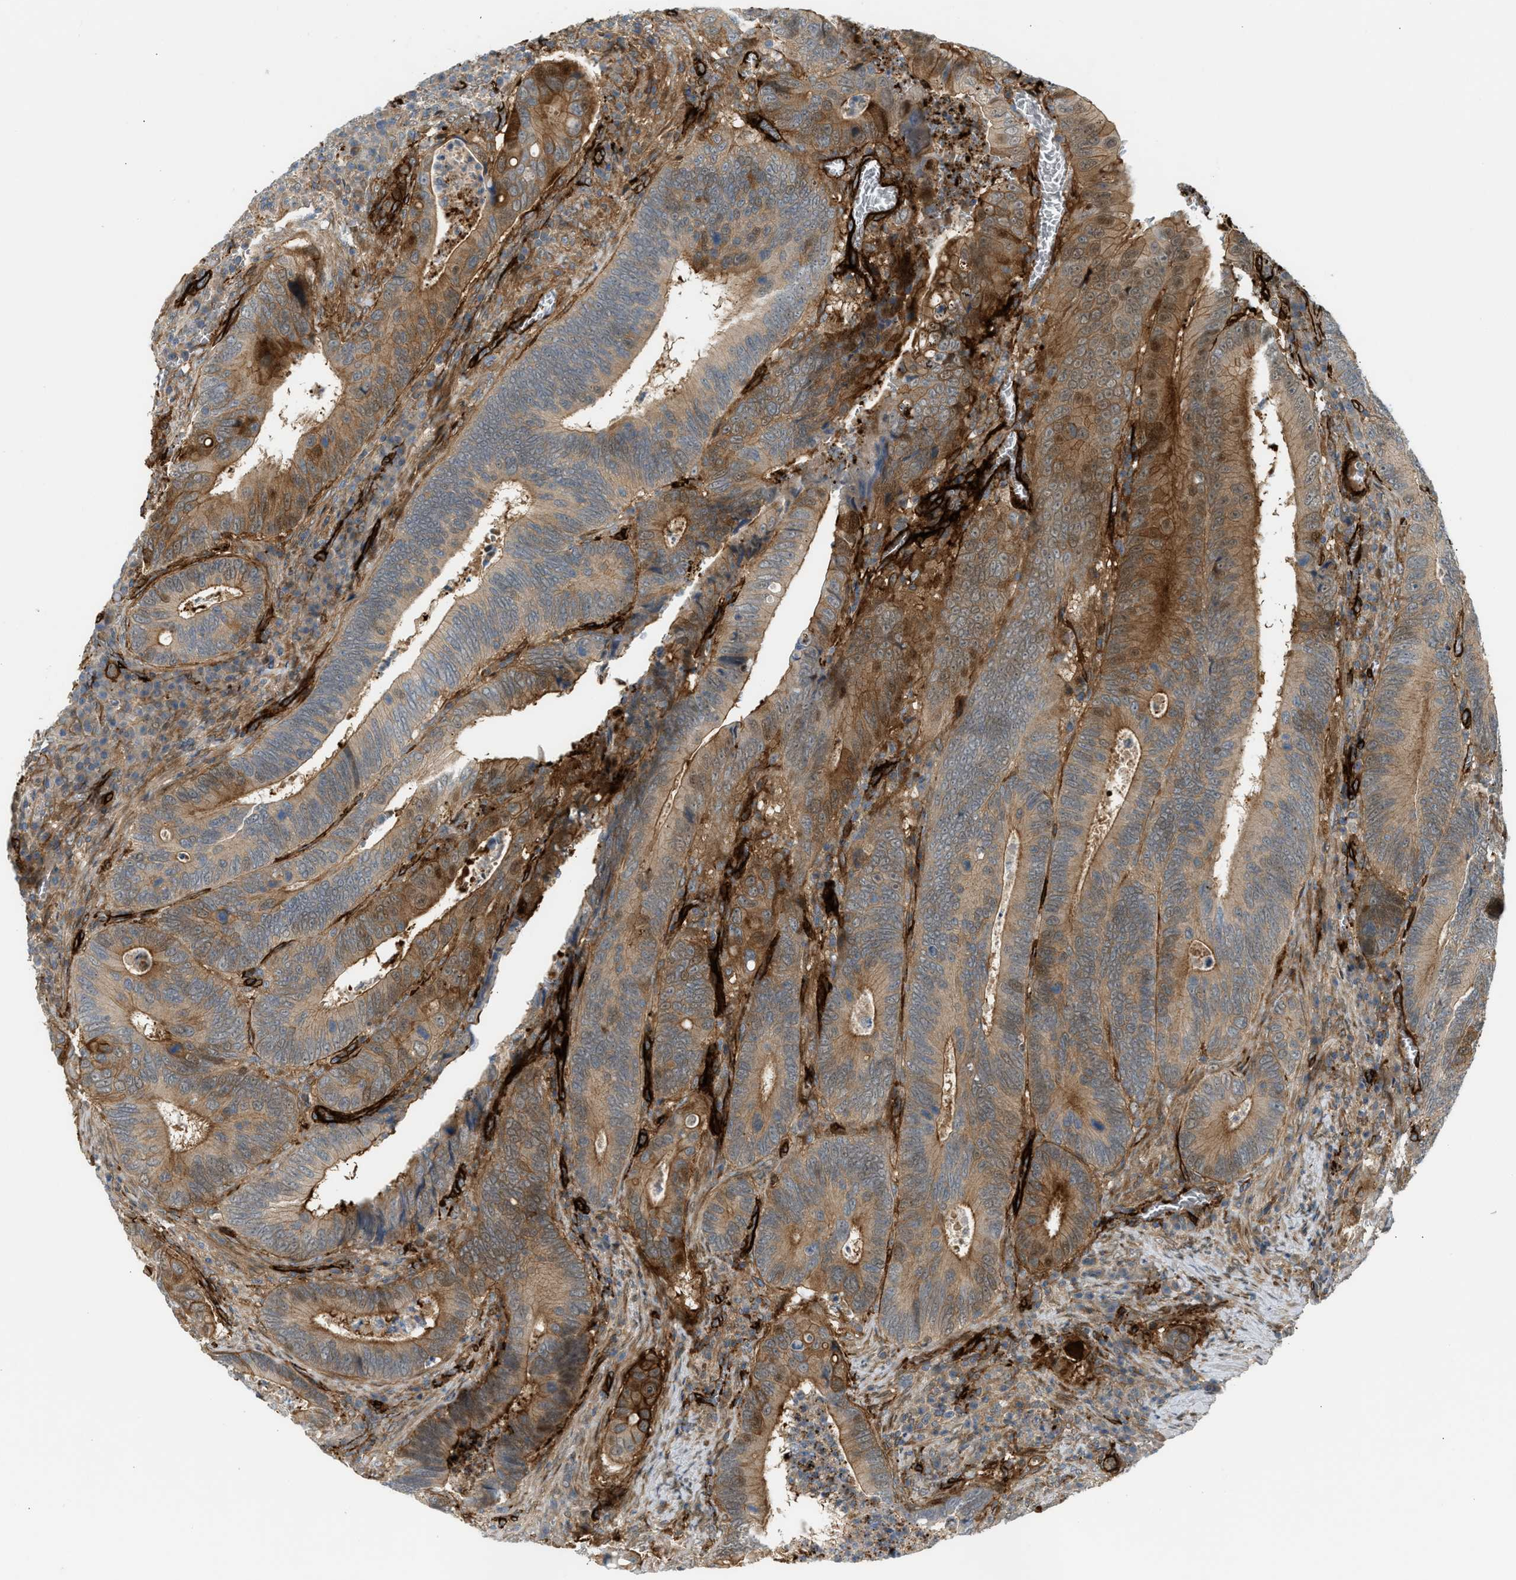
{"staining": {"intensity": "moderate", "quantity": ">75%", "location": "cytoplasmic/membranous"}, "tissue": "colorectal cancer", "cell_type": "Tumor cells", "image_type": "cancer", "snomed": [{"axis": "morphology", "description": "Inflammation, NOS"}, {"axis": "morphology", "description": "Adenocarcinoma, NOS"}, {"axis": "topography", "description": "Colon"}], "caption": "DAB (3,3'-diaminobenzidine) immunohistochemical staining of adenocarcinoma (colorectal) exhibits moderate cytoplasmic/membranous protein staining in about >75% of tumor cells. (brown staining indicates protein expression, while blue staining denotes nuclei).", "gene": "EDNRA", "patient": {"sex": "male", "age": 72}}